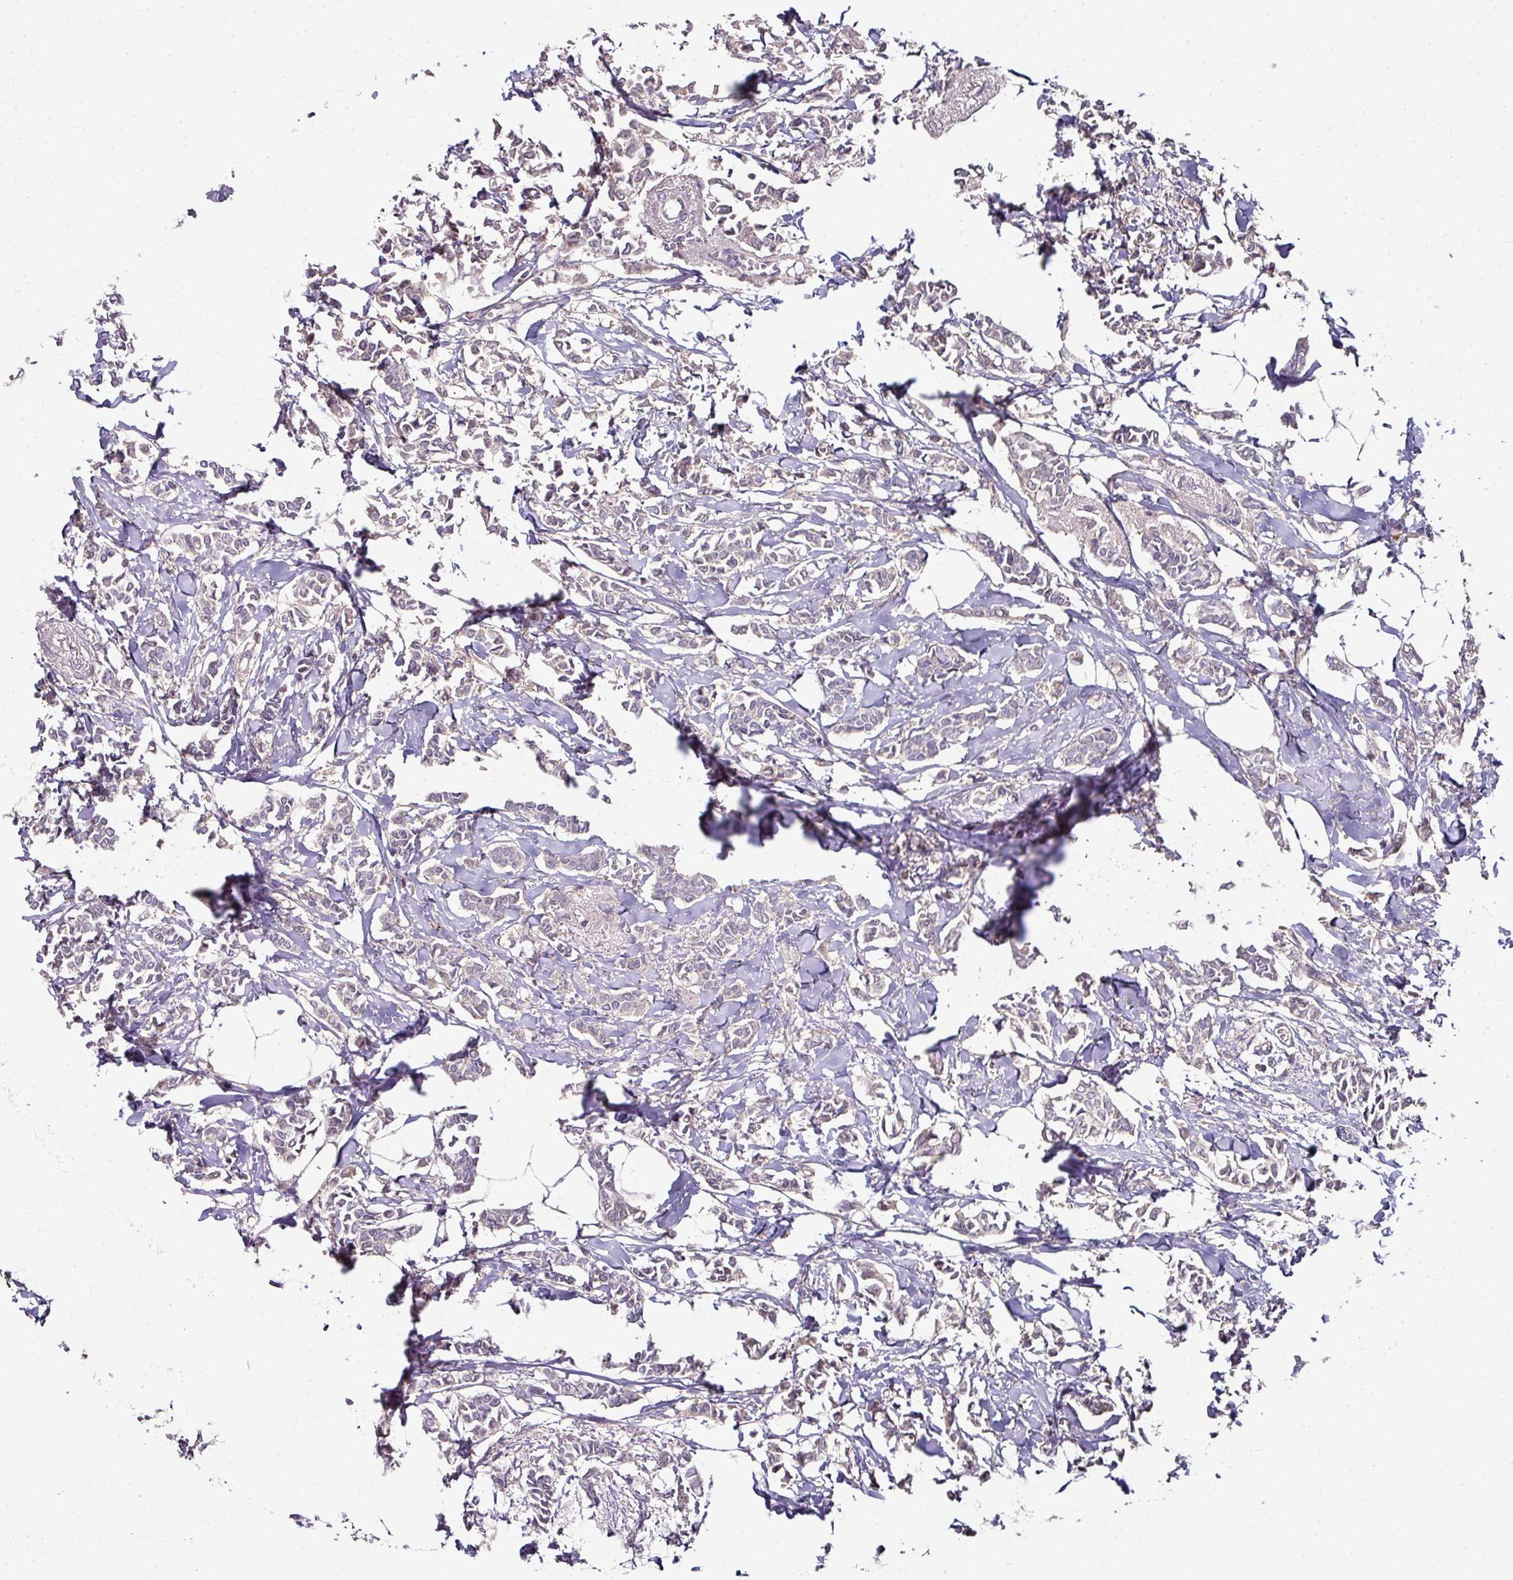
{"staining": {"intensity": "weak", "quantity": "<25%", "location": "cytoplasmic/membranous"}, "tissue": "breast cancer", "cell_type": "Tumor cells", "image_type": "cancer", "snomed": [{"axis": "morphology", "description": "Duct carcinoma"}, {"axis": "topography", "description": "Breast"}], "caption": "The image reveals no staining of tumor cells in breast infiltrating ductal carcinoma.", "gene": "CTDSP2", "patient": {"sex": "female", "age": 41}}